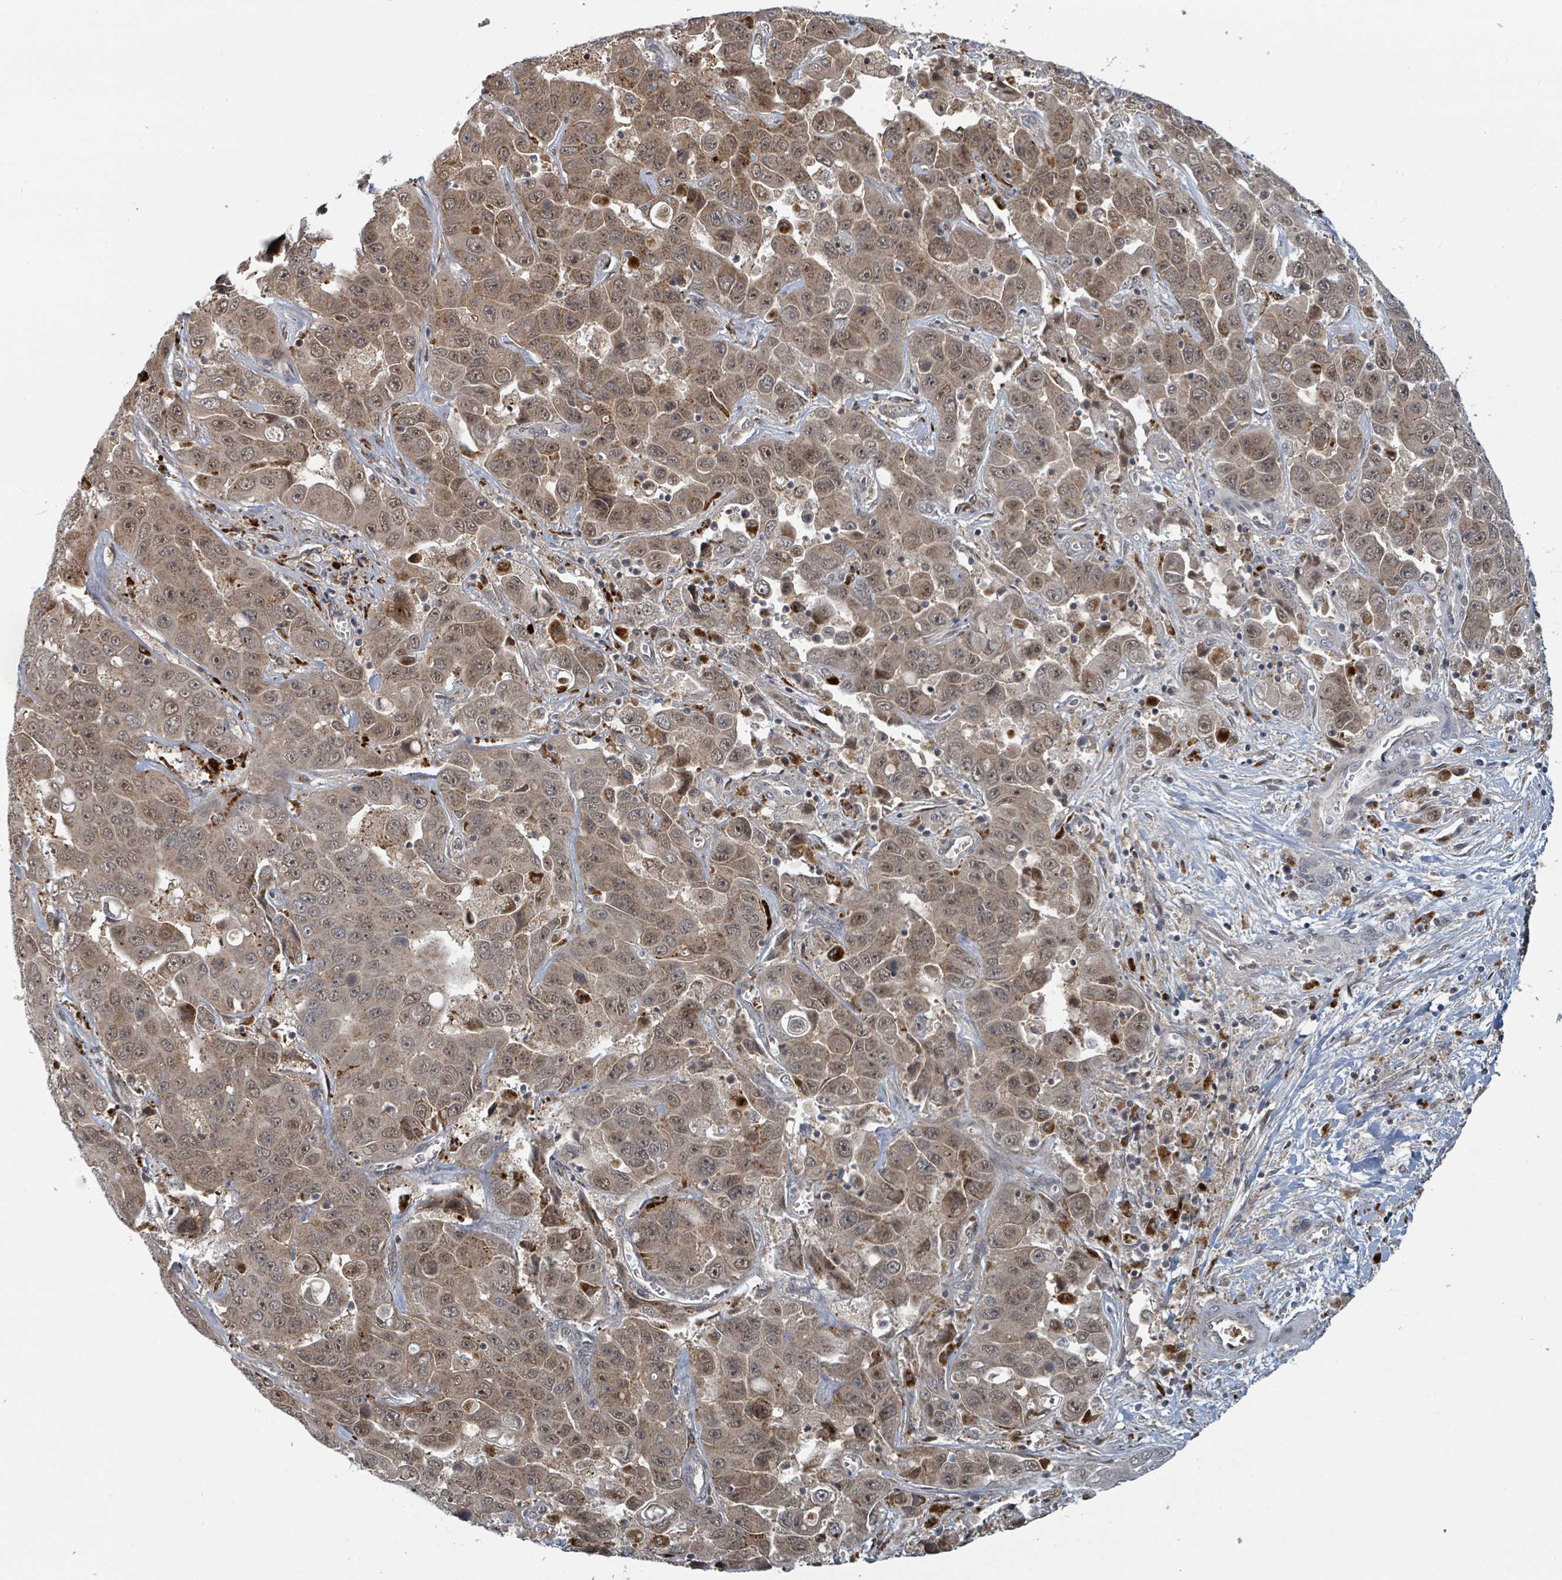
{"staining": {"intensity": "moderate", "quantity": "25%-75%", "location": "cytoplasmic/membranous,nuclear"}, "tissue": "liver cancer", "cell_type": "Tumor cells", "image_type": "cancer", "snomed": [{"axis": "morphology", "description": "Cholangiocarcinoma"}, {"axis": "topography", "description": "Liver"}], "caption": "Moderate cytoplasmic/membranous and nuclear positivity is present in about 25%-75% of tumor cells in cholangiocarcinoma (liver). (brown staining indicates protein expression, while blue staining denotes nuclei).", "gene": "GTF3C1", "patient": {"sex": "female", "age": 52}}